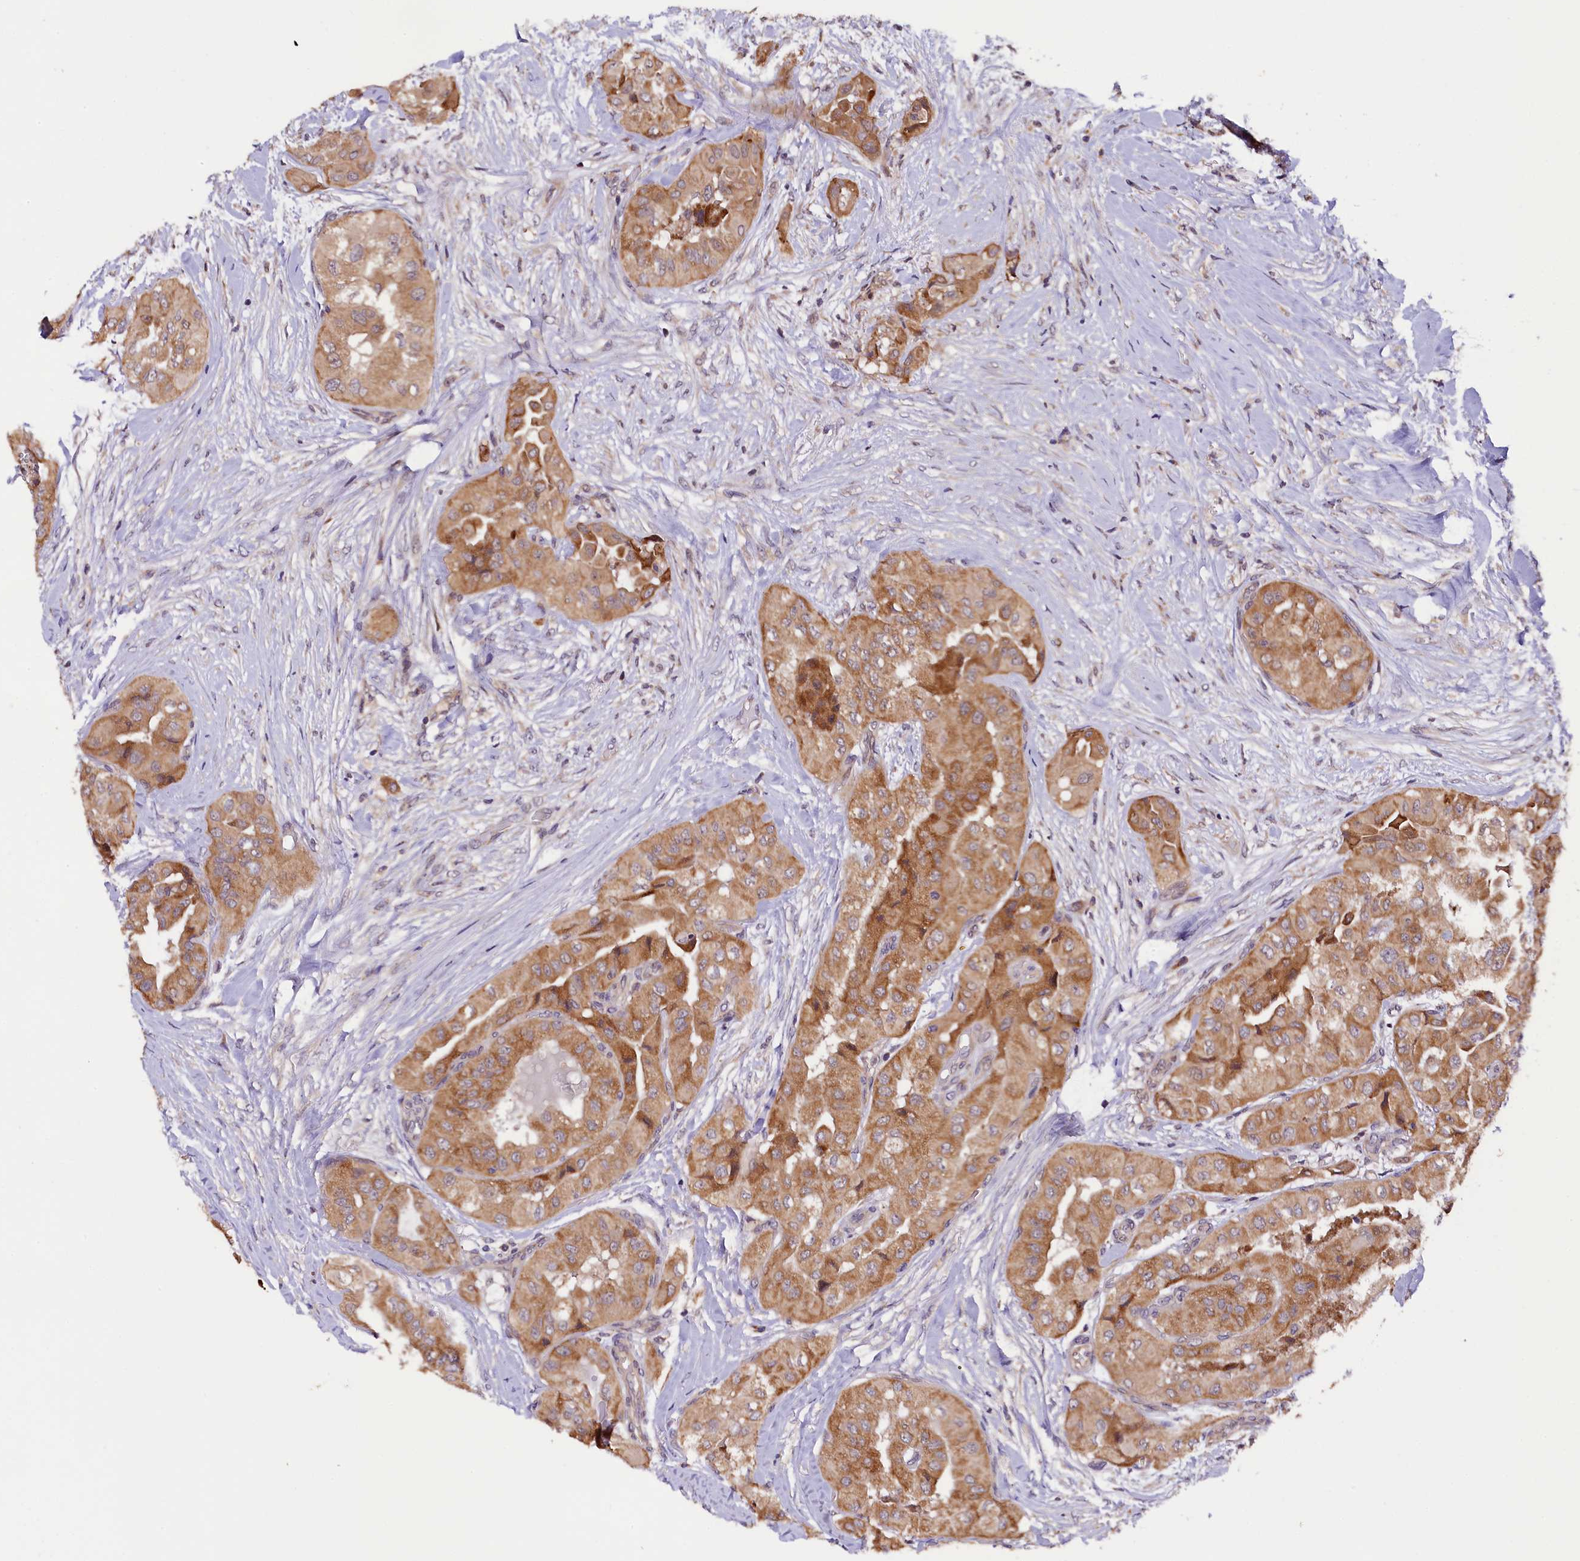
{"staining": {"intensity": "moderate", "quantity": ">75%", "location": "cytoplasmic/membranous"}, "tissue": "thyroid cancer", "cell_type": "Tumor cells", "image_type": "cancer", "snomed": [{"axis": "morphology", "description": "Normal tissue, NOS"}, {"axis": "morphology", "description": "Papillary adenocarcinoma, NOS"}, {"axis": "topography", "description": "Thyroid gland"}], "caption": "Immunohistochemistry of human papillary adenocarcinoma (thyroid) demonstrates medium levels of moderate cytoplasmic/membranous expression in approximately >75% of tumor cells.", "gene": "DOHH", "patient": {"sex": "female", "age": 59}}